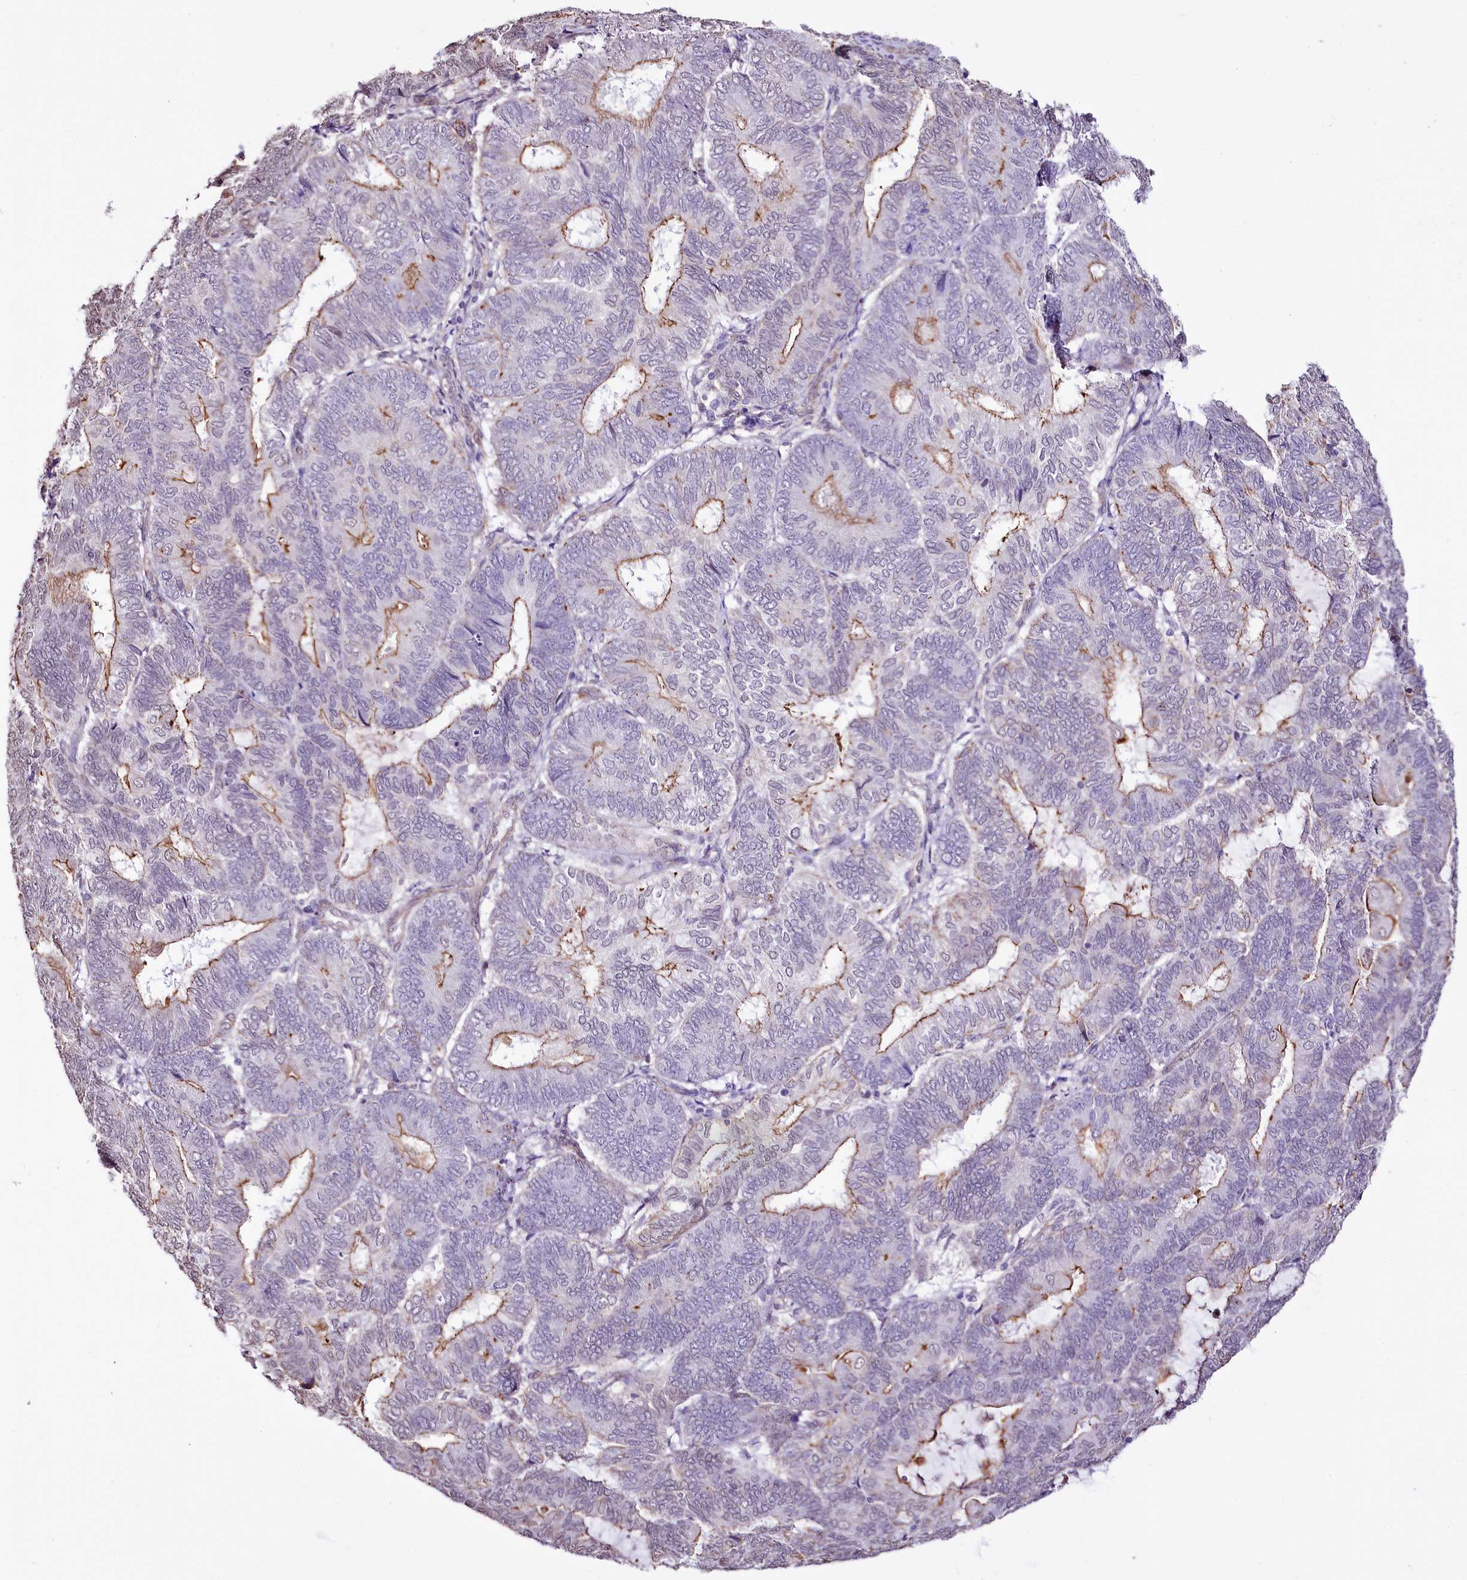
{"staining": {"intensity": "moderate", "quantity": "<25%", "location": "cytoplasmic/membranous"}, "tissue": "endometrial cancer", "cell_type": "Tumor cells", "image_type": "cancer", "snomed": [{"axis": "morphology", "description": "Adenocarcinoma, NOS"}, {"axis": "topography", "description": "Endometrium"}], "caption": "IHC of endometrial adenocarcinoma reveals low levels of moderate cytoplasmic/membranous staining in about <25% of tumor cells.", "gene": "ST7", "patient": {"sex": "female", "age": 81}}